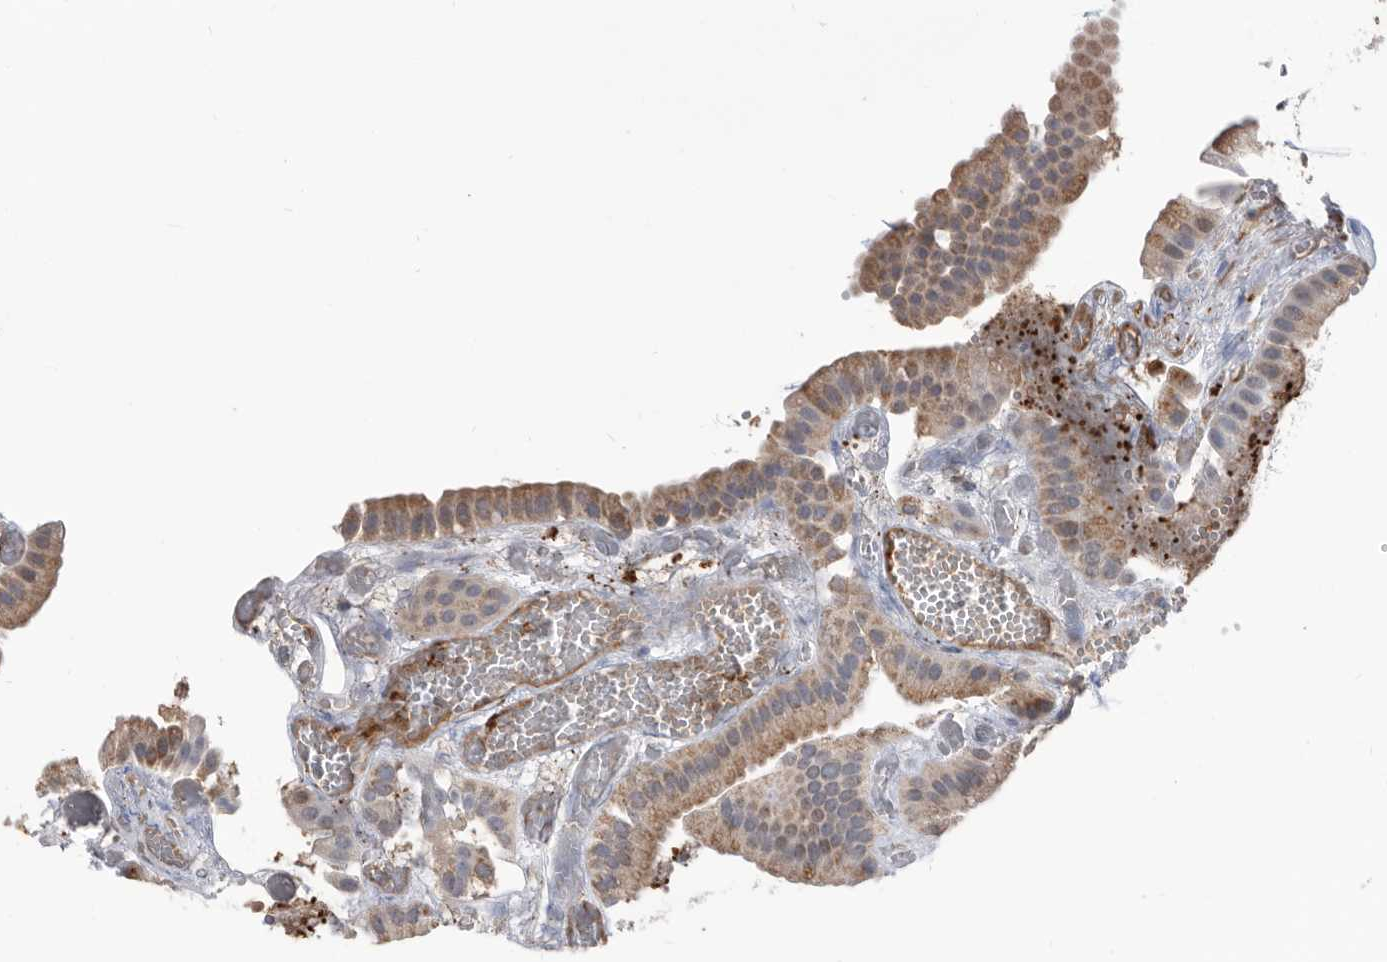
{"staining": {"intensity": "moderate", "quantity": ">75%", "location": "cytoplasmic/membranous"}, "tissue": "gallbladder", "cell_type": "Glandular cells", "image_type": "normal", "snomed": [{"axis": "morphology", "description": "Normal tissue, NOS"}, {"axis": "topography", "description": "Gallbladder"}], "caption": "The photomicrograph displays staining of benign gallbladder, revealing moderate cytoplasmic/membranous protein staining (brown color) within glandular cells.", "gene": "TSTD1", "patient": {"sex": "female", "age": 64}}